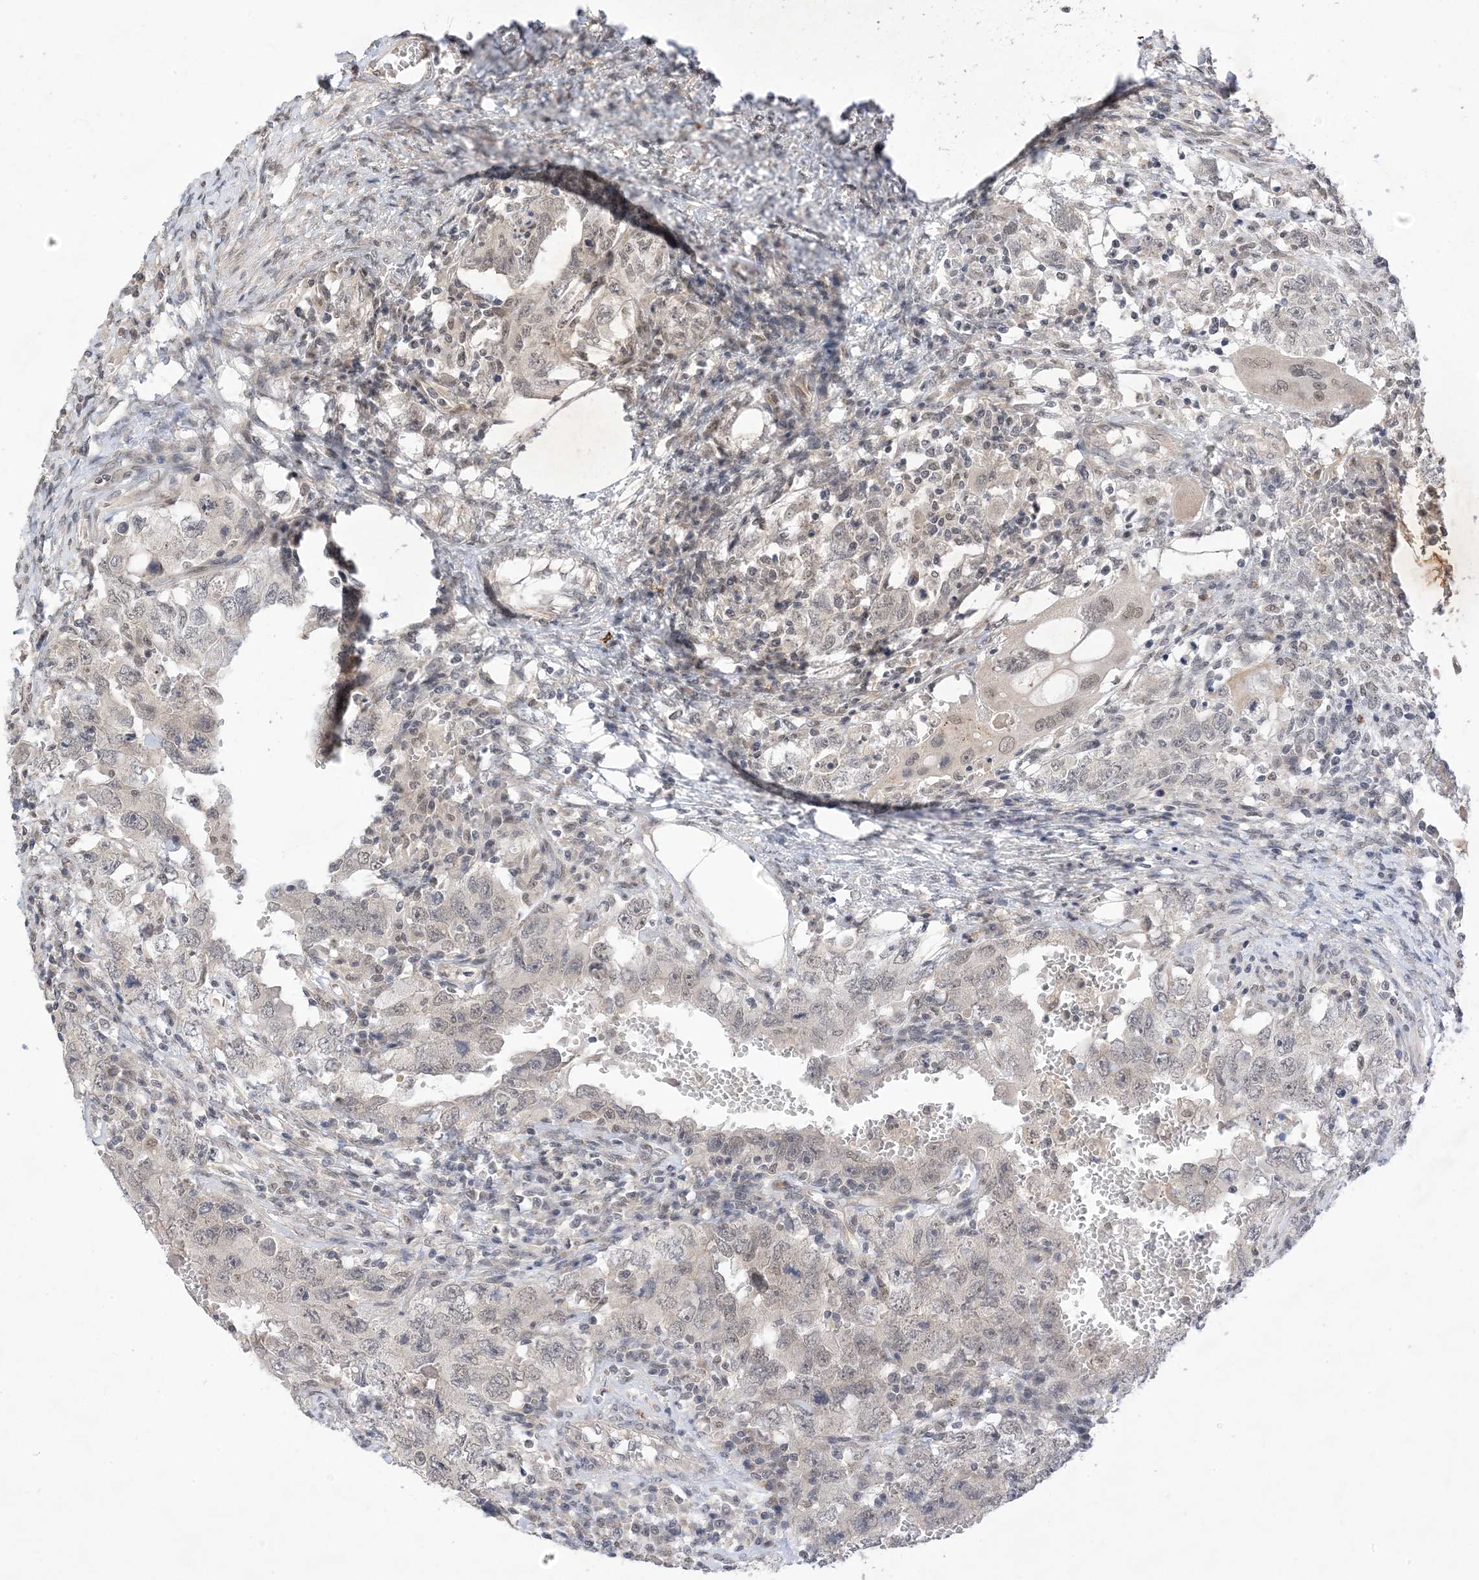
{"staining": {"intensity": "negative", "quantity": "none", "location": "none"}, "tissue": "testis cancer", "cell_type": "Tumor cells", "image_type": "cancer", "snomed": [{"axis": "morphology", "description": "Carcinoma, Embryonal, NOS"}, {"axis": "topography", "description": "Testis"}], "caption": "Tumor cells show no significant staining in testis cancer.", "gene": "RANBP9", "patient": {"sex": "male", "age": 26}}